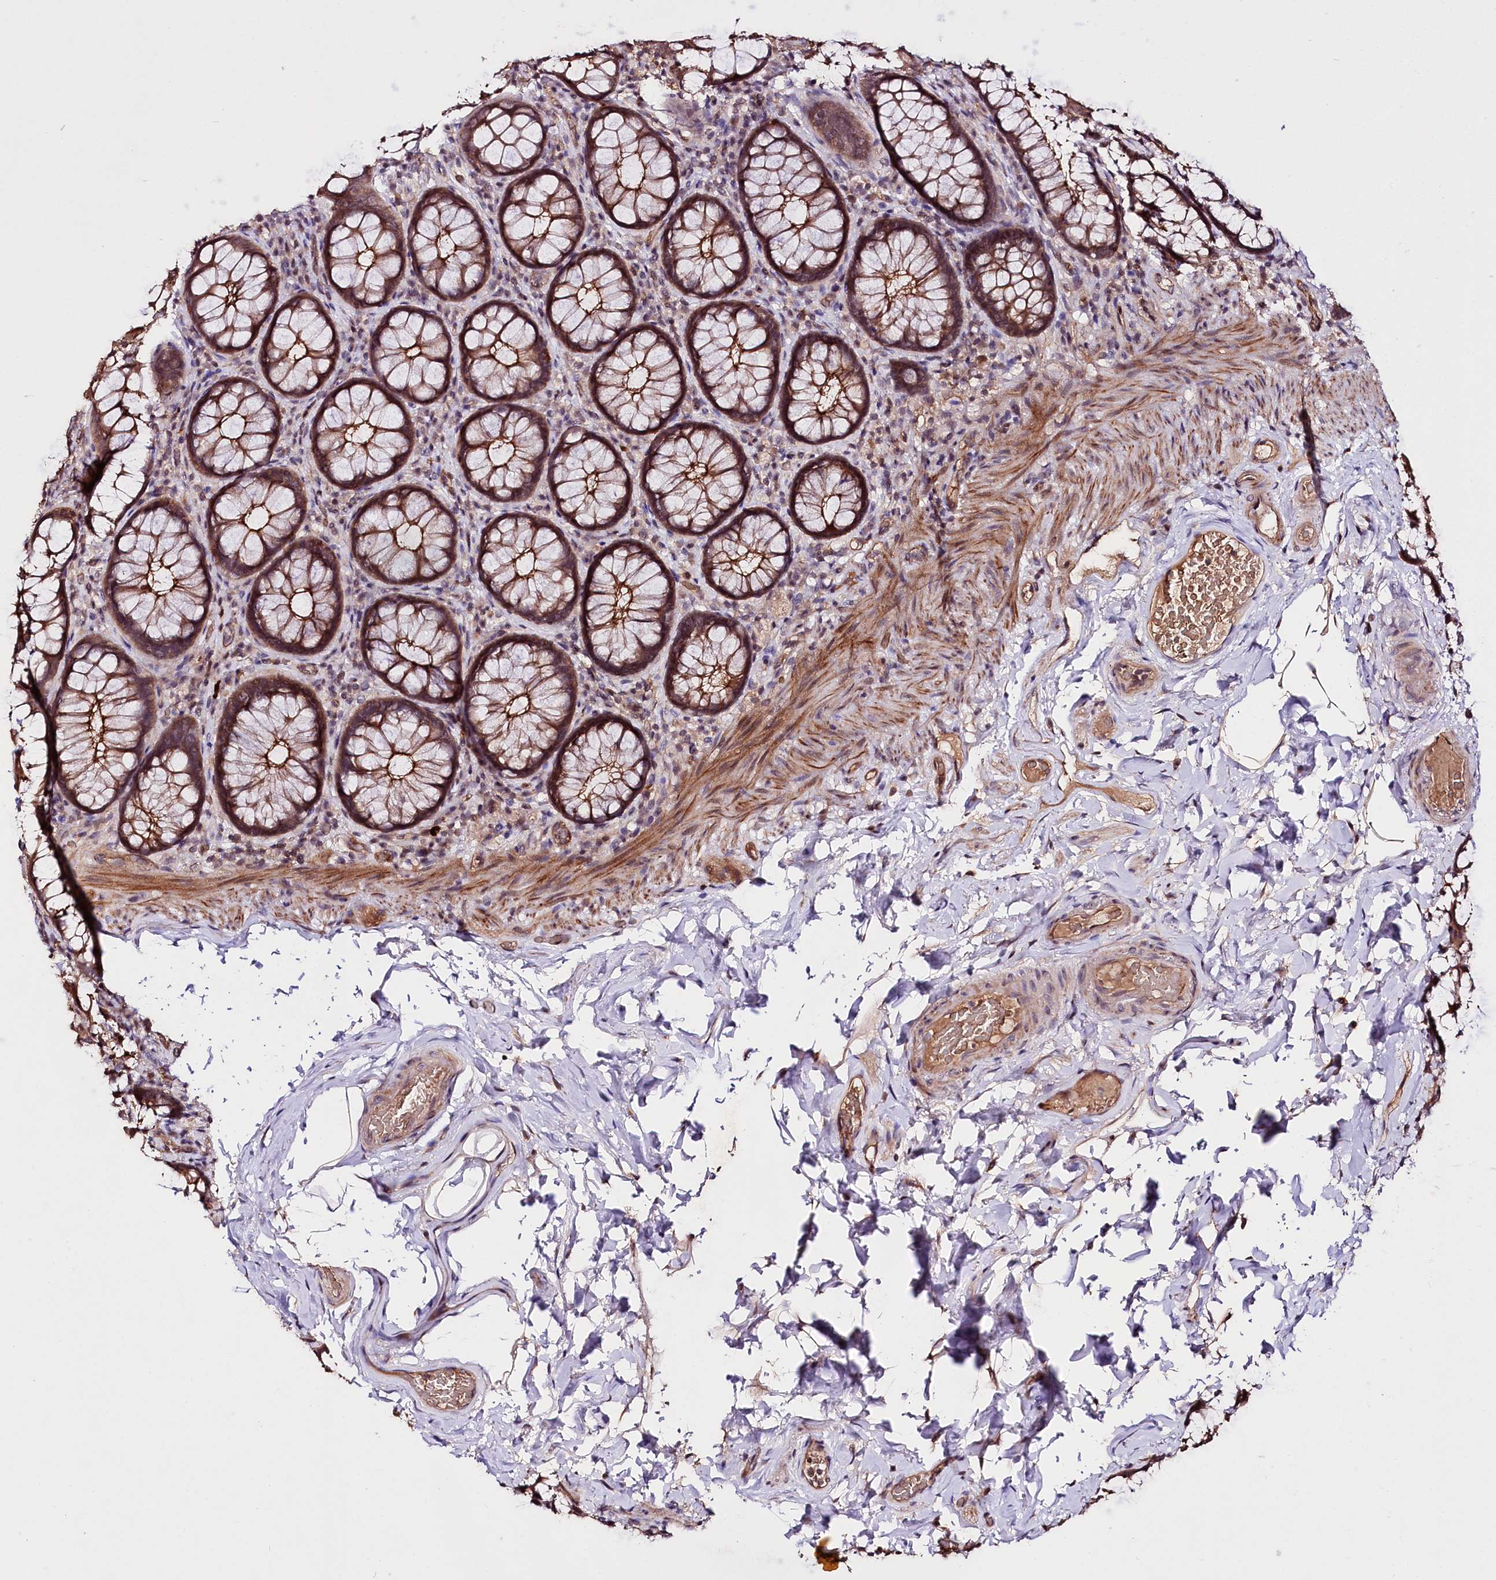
{"staining": {"intensity": "moderate", "quantity": ">75%", "location": "cytoplasmic/membranous"}, "tissue": "rectum", "cell_type": "Glandular cells", "image_type": "normal", "snomed": [{"axis": "morphology", "description": "Normal tissue, NOS"}, {"axis": "topography", "description": "Rectum"}], "caption": "Protein staining of normal rectum exhibits moderate cytoplasmic/membranous expression in about >75% of glandular cells.", "gene": "TAFAZZIN", "patient": {"sex": "male", "age": 83}}